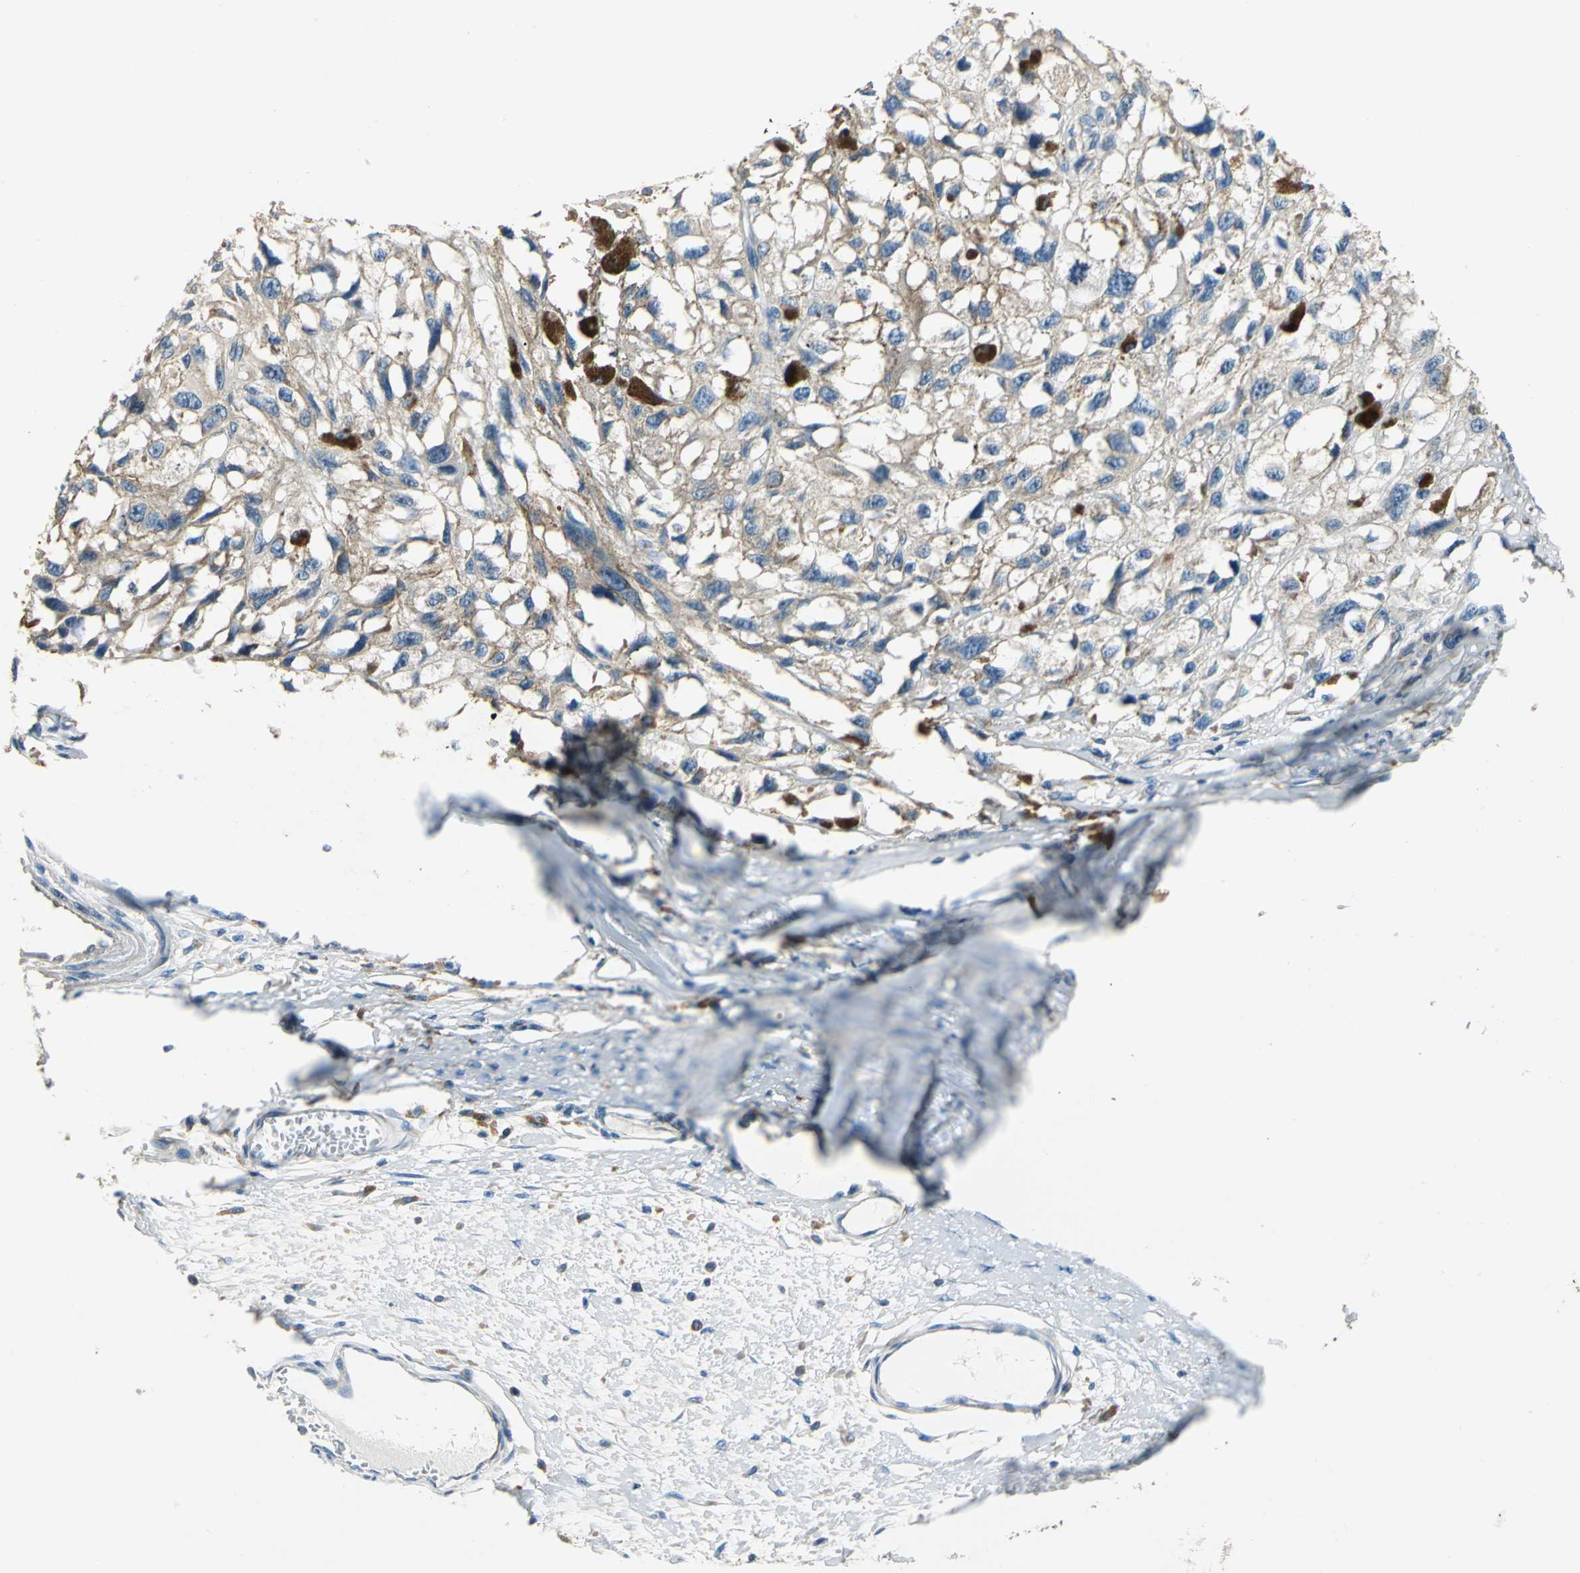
{"staining": {"intensity": "weak", "quantity": "25%-75%", "location": "cytoplasmic/membranous"}, "tissue": "melanoma", "cell_type": "Tumor cells", "image_type": "cancer", "snomed": [{"axis": "morphology", "description": "Malignant melanoma, Metastatic site"}, {"axis": "topography", "description": "Lymph node"}], "caption": "The immunohistochemical stain shows weak cytoplasmic/membranous expression in tumor cells of malignant melanoma (metastatic site) tissue.", "gene": "DDX3Y", "patient": {"sex": "male", "age": 59}}